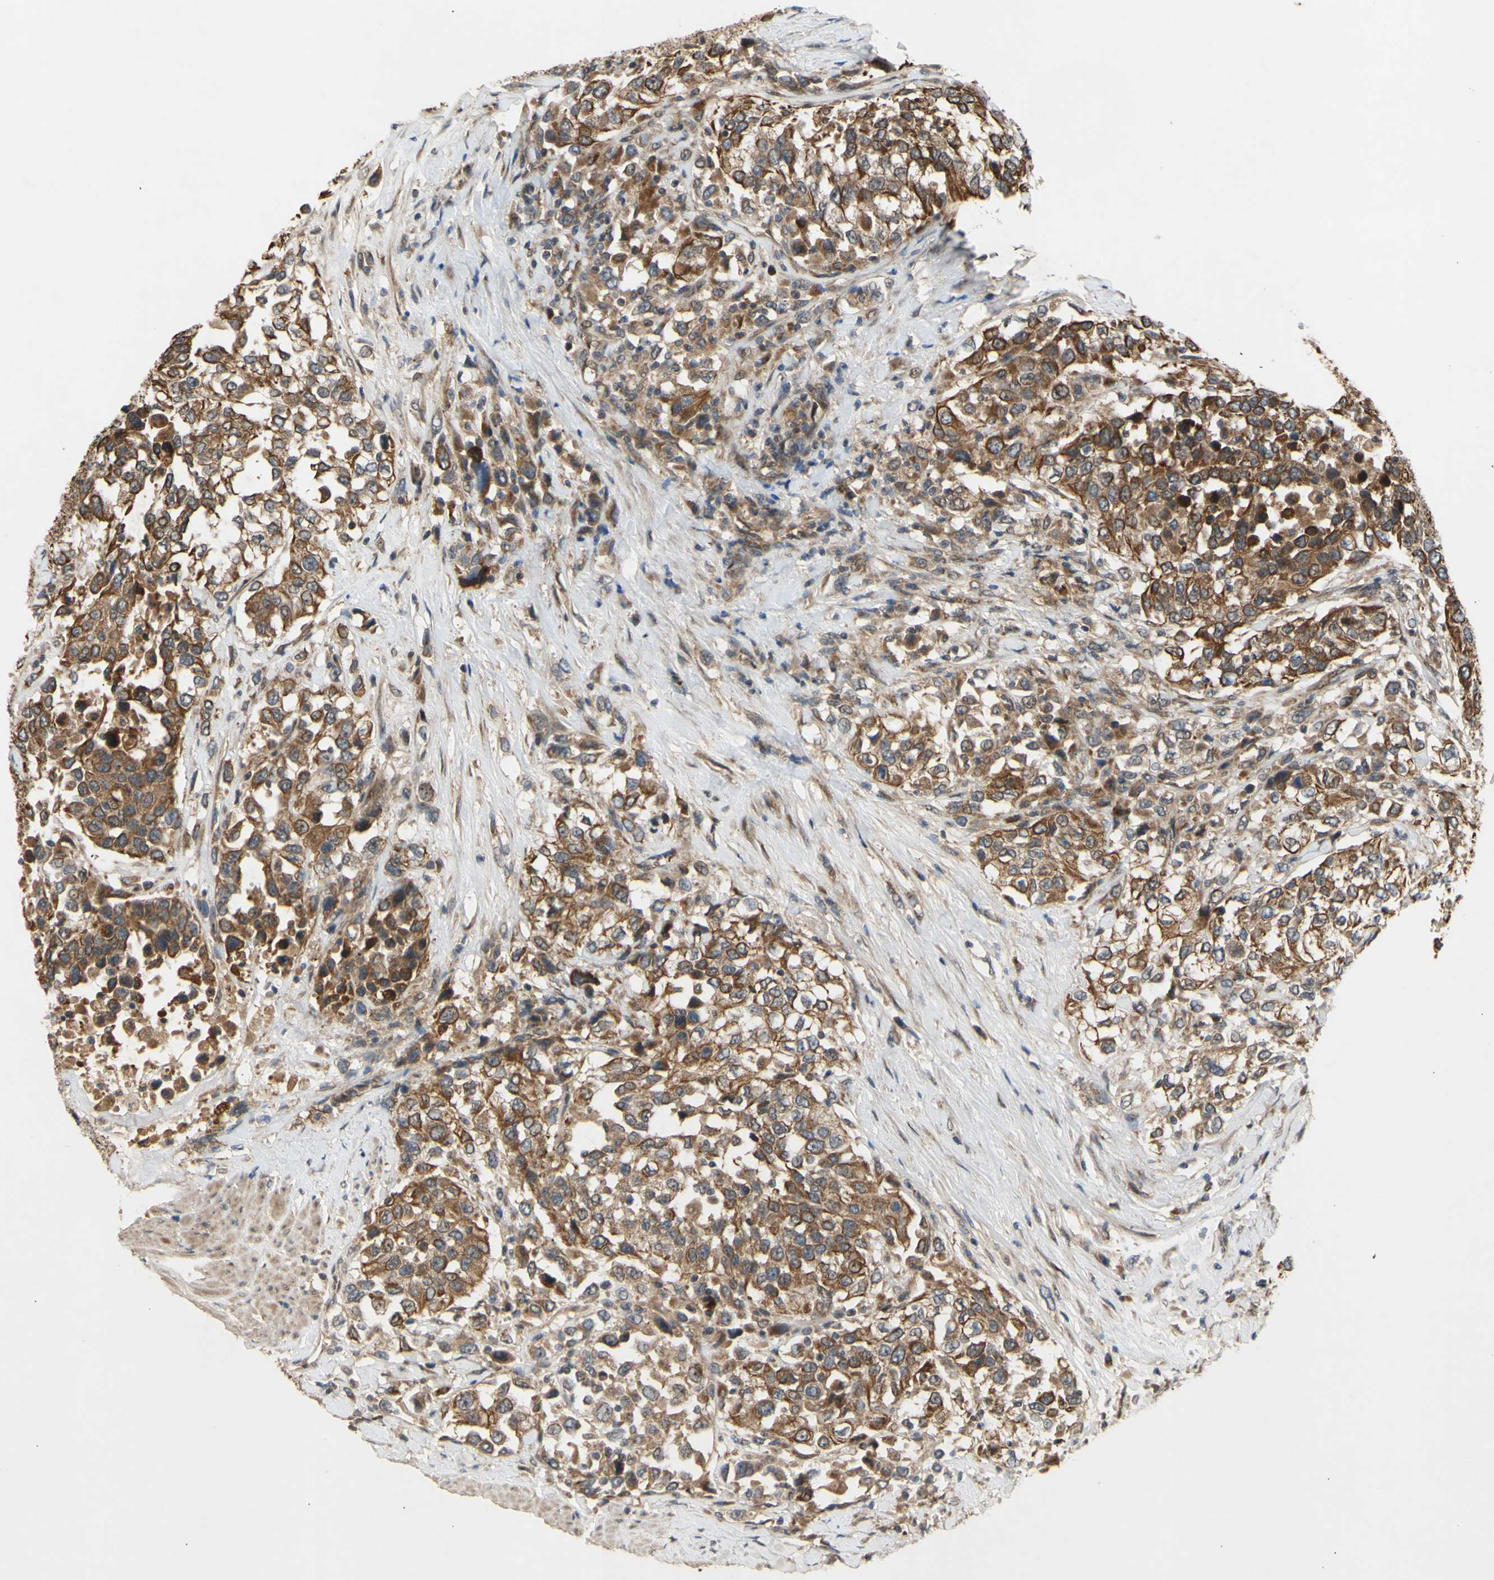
{"staining": {"intensity": "moderate", "quantity": ">75%", "location": "cytoplasmic/membranous"}, "tissue": "urothelial cancer", "cell_type": "Tumor cells", "image_type": "cancer", "snomed": [{"axis": "morphology", "description": "Urothelial carcinoma, High grade"}, {"axis": "topography", "description": "Urinary bladder"}], "caption": "High-grade urothelial carcinoma tissue exhibits moderate cytoplasmic/membranous staining in about >75% of tumor cells (DAB IHC with brightfield microscopy, high magnification).", "gene": "PKN1", "patient": {"sex": "female", "age": 80}}